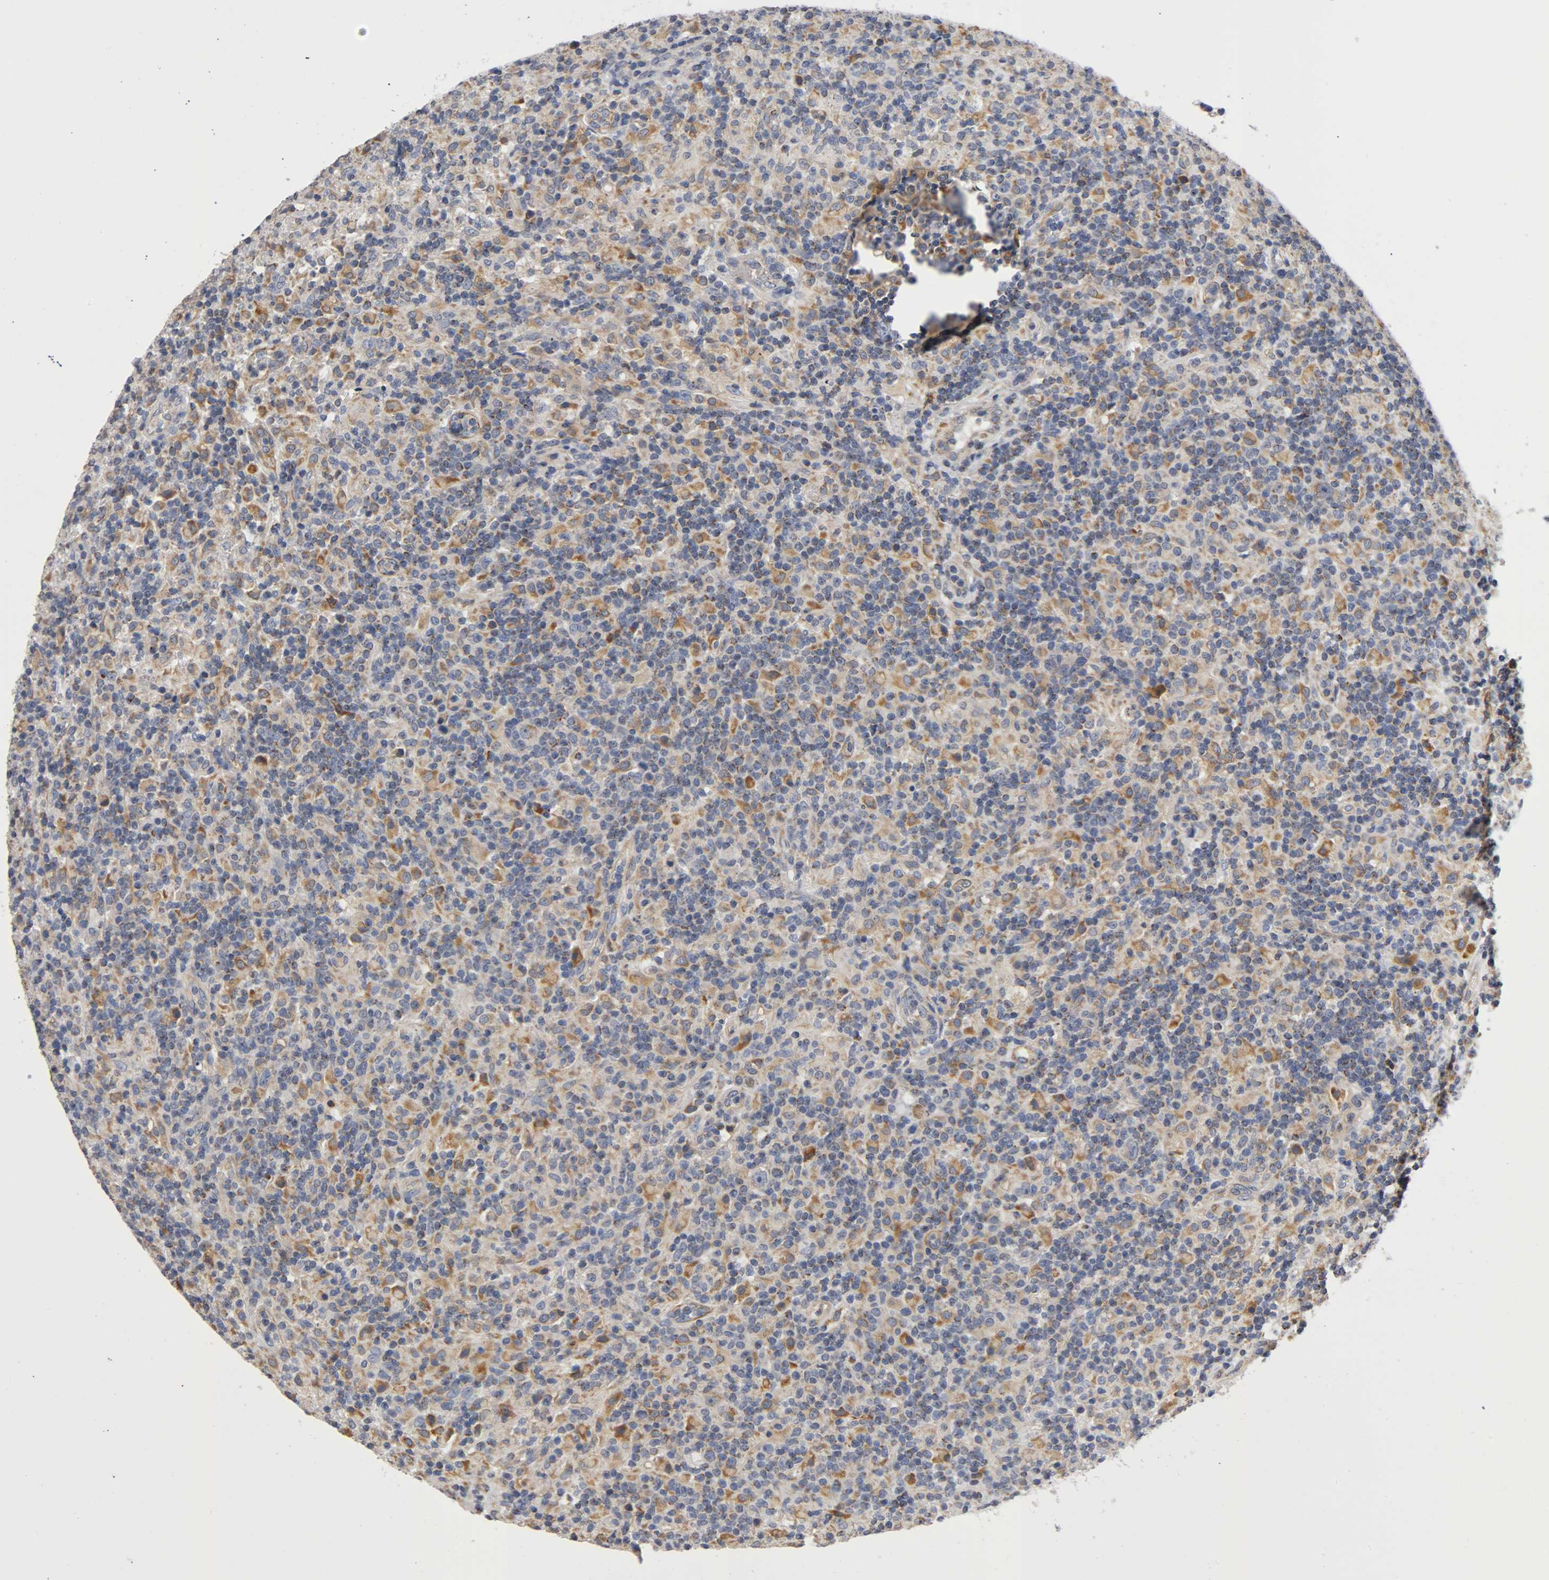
{"staining": {"intensity": "weak", "quantity": "25%-75%", "location": "cytoplasmic/membranous"}, "tissue": "lymphoma", "cell_type": "Tumor cells", "image_type": "cancer", "snomed": [{"axis": "morphology", "description": "Hodgkin's disease, NOS"}, {"axis": "topography", "description": "Lymph node"}], "caption": "Protein expression analysis of human Hodgkin's disease reveals weak cytoplasmic/membranous expression in approximately 25%-75% of tumor cells. Ihc stains the protein of interest in brown and the nuclei are stained blue.", "gene": "PCSK6", "patient": {"sex": "male", "age": 70}}